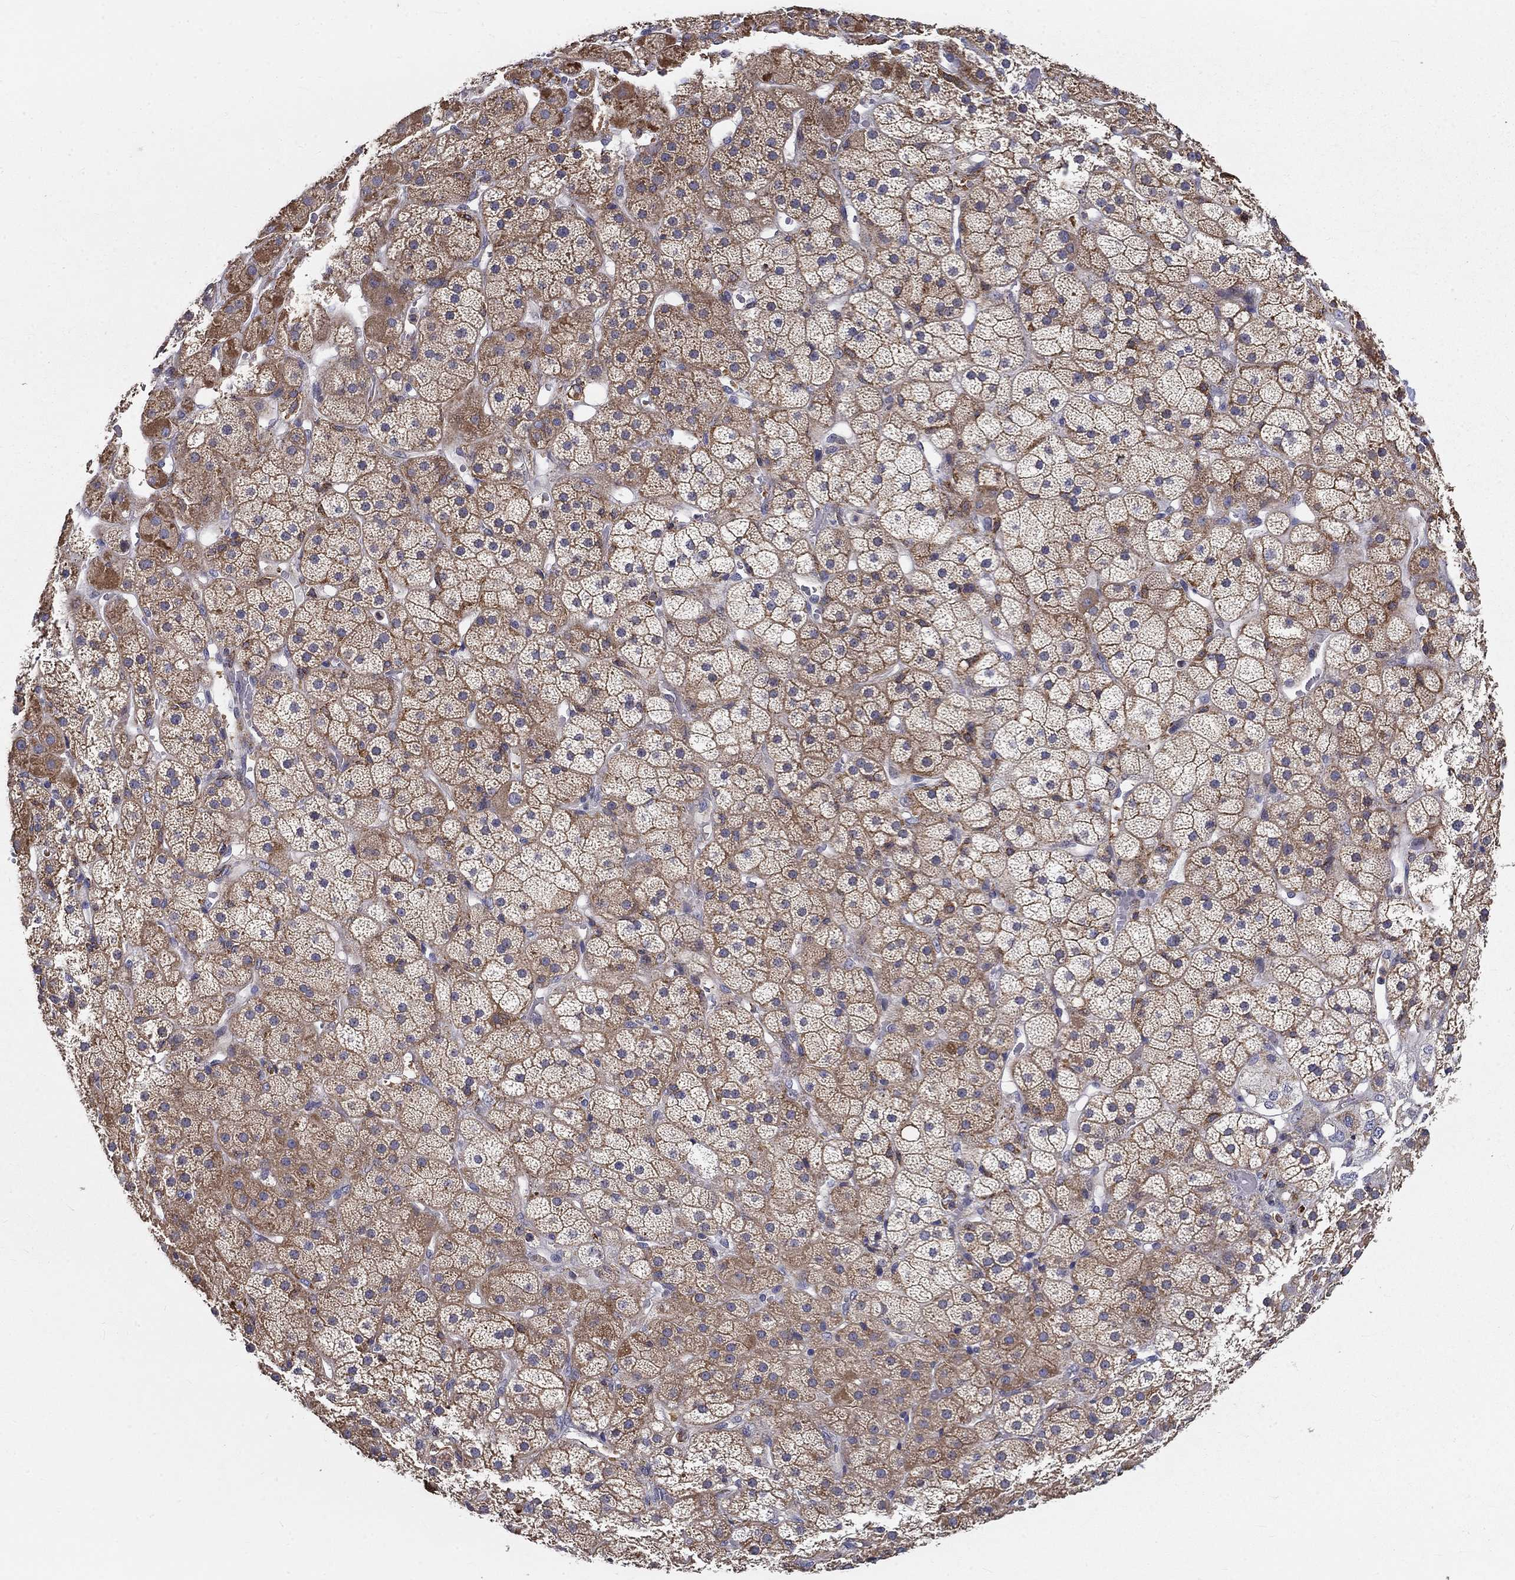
{"staining": {"intensity": "moderate", "quantity": "25%-75%", "location": "cytoplasmic/membranous"}, "tissue": "adrenal gland", "cell_type": "Glandular cells", "image_type": "normal", "snomed": [{"axis": "morphology", "description": "Normal tissue, NOS"}, {"axis": "topography", "description": "Adrenal gland"}], "caption": "Brown immunohistochemical staining in normal human adrenal gland reveals moderate cytoplasmic/membranous positivity in approximately 25%-75% of glandular cells.", "gene": "ALDH4A1", "patient": {"sex": "male", "age": 57}}